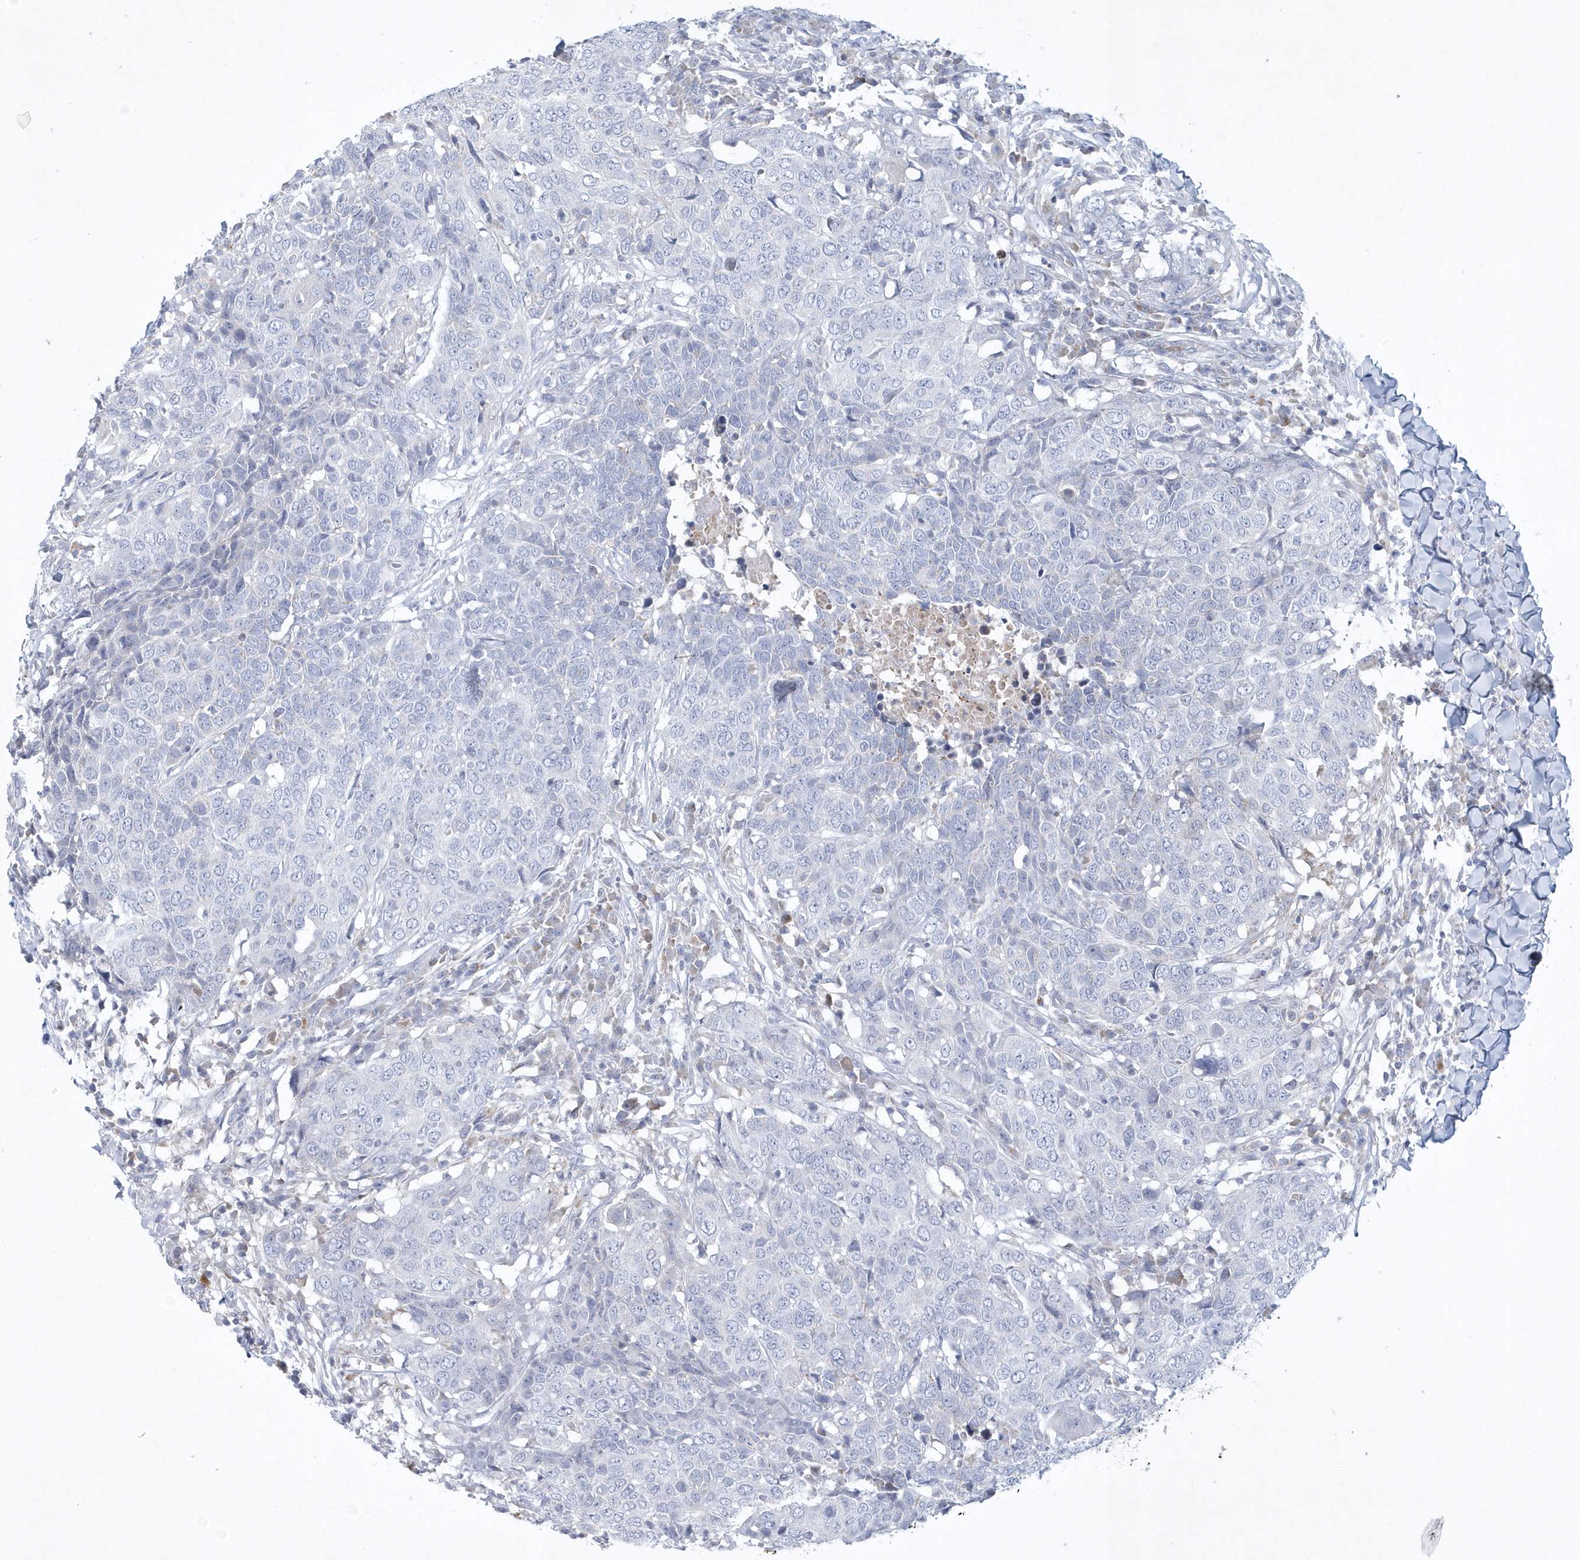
{"staining": {"intensity": "negative", "quantity": "none", "location": "none"}, "tissue": "head and neck cancer", "cell_type": "Tumor cells", "image_type": "cancer", "snomed": [{"axis": "morphology", "description": "Squamous cell carcinoma, NOS"}, {"axis": "topography", "description": "Head-Neck"}], "caption": "The immunohistochemistry (IHC) image has no significant expression in tumor cells of head and neck squamous cell carcinoma tissue.", "gene": "NIPAL1", "patient": {"sex": "male", "age": 66}}